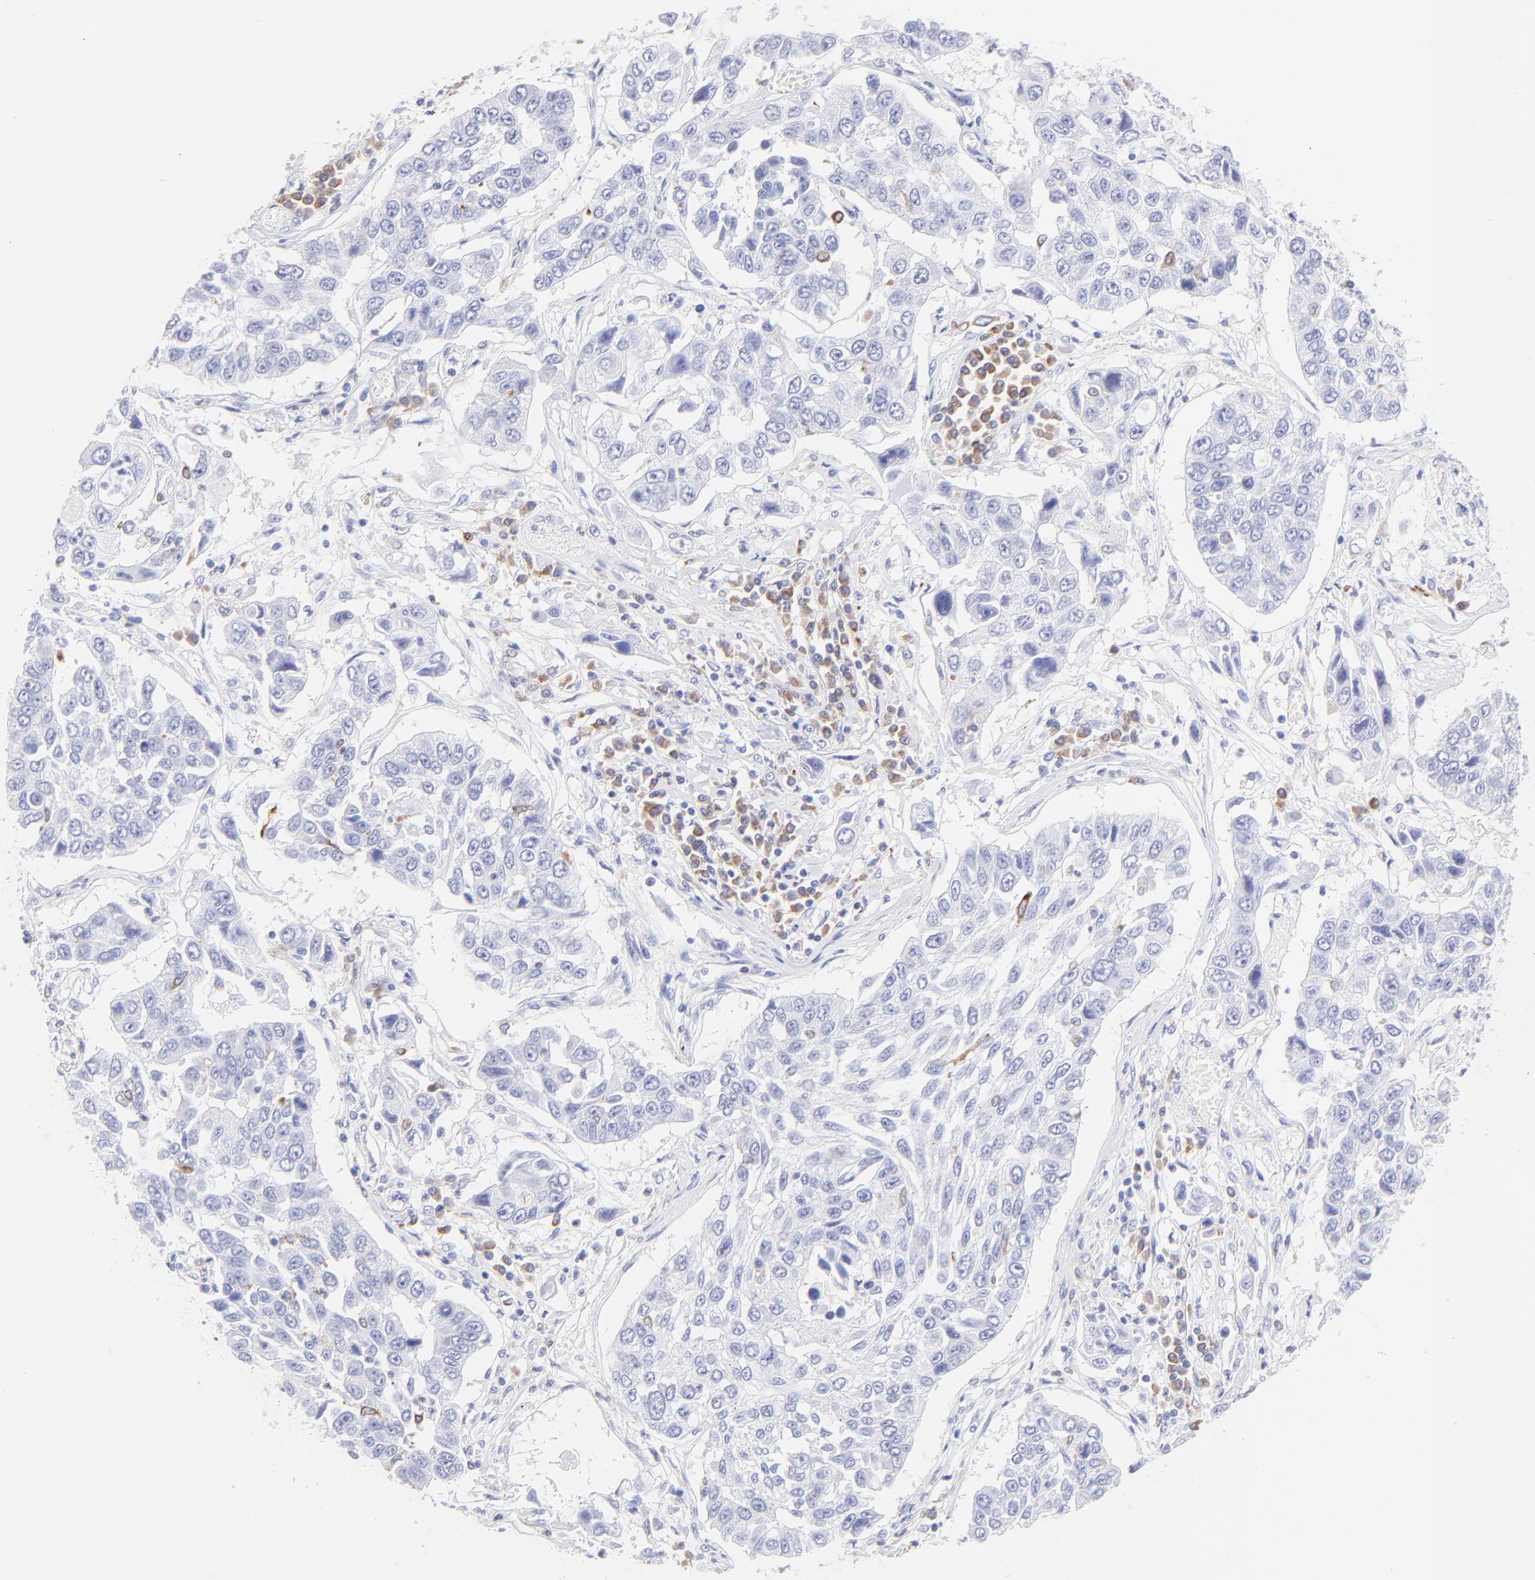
{"staining": {"intensity": "negative", "quantity": "none", "location": "none"}, "tissue": "lung cancer", "cell_type": "Tumor cells", "image_type": "cancer", "snomed": [{"axis": "morphology", "description": "Squamous cell carcinoma, NOS"}, {"axis": "topography", "description": "Lung"}], "caption": "Protein analysis of lung cancer exhibits no significant positivity in tumor cells.", "gene": "IRAG2", "patient": {"sex": "male", "age": 71}}